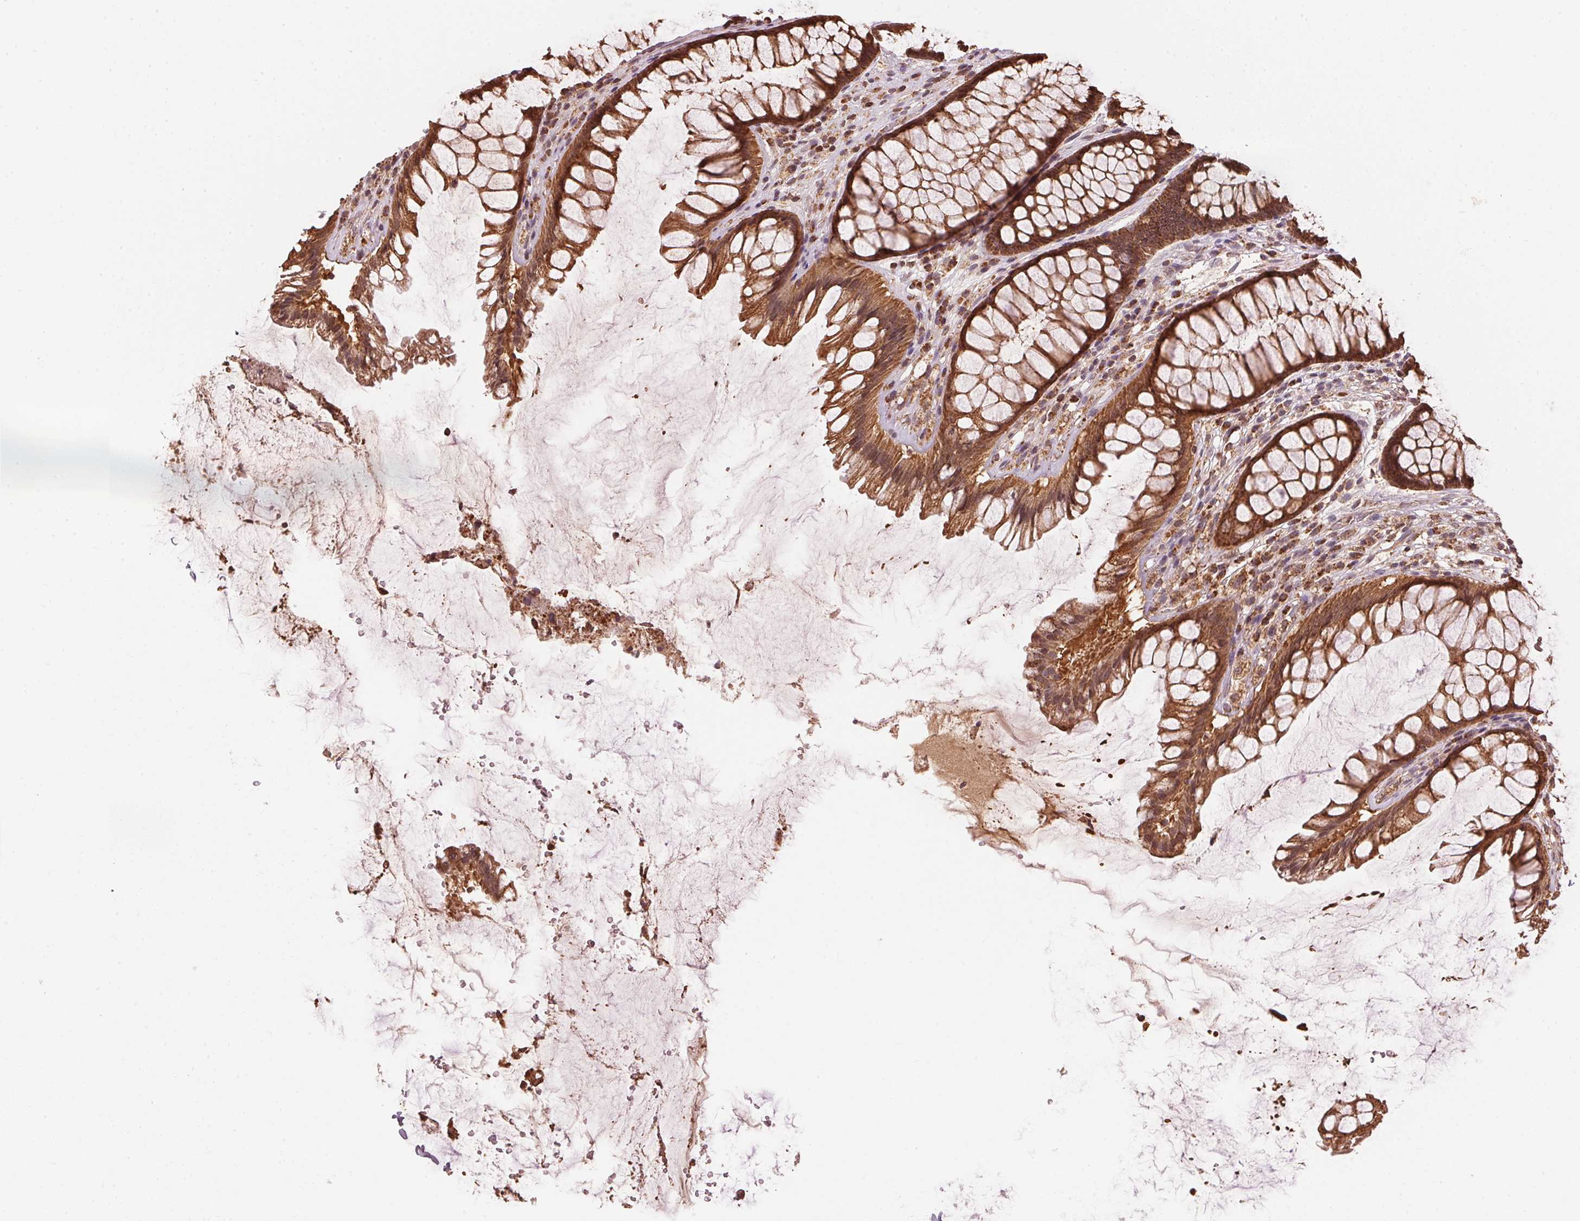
{"staining": {"intensity": "strong", "quantity": ">75%", "location": "cytoplasmic/membranous"}, "tissue": "rectum", "cell_type": "Glandular cells", "image_type": "normal", "snomed": [{"axis": "morphology", "description": "Normal tissue, NOS"}, {"axis": "topography", "description": "Rectum"}], "caption": "Immunohistochemistry staining of benign rectum, which exhibits high levels of strong cytoplasmic/membranous staining in about >75% of glandular cells indicating strong cytoplasmic/membranous protein staining. The staining was performed using DAB (brown) for protein detection and nuclei were counterstained in hematoxylin (blue).", "gene": "ARHGAP6", "patient": {"sex": "male", "age": 72}}